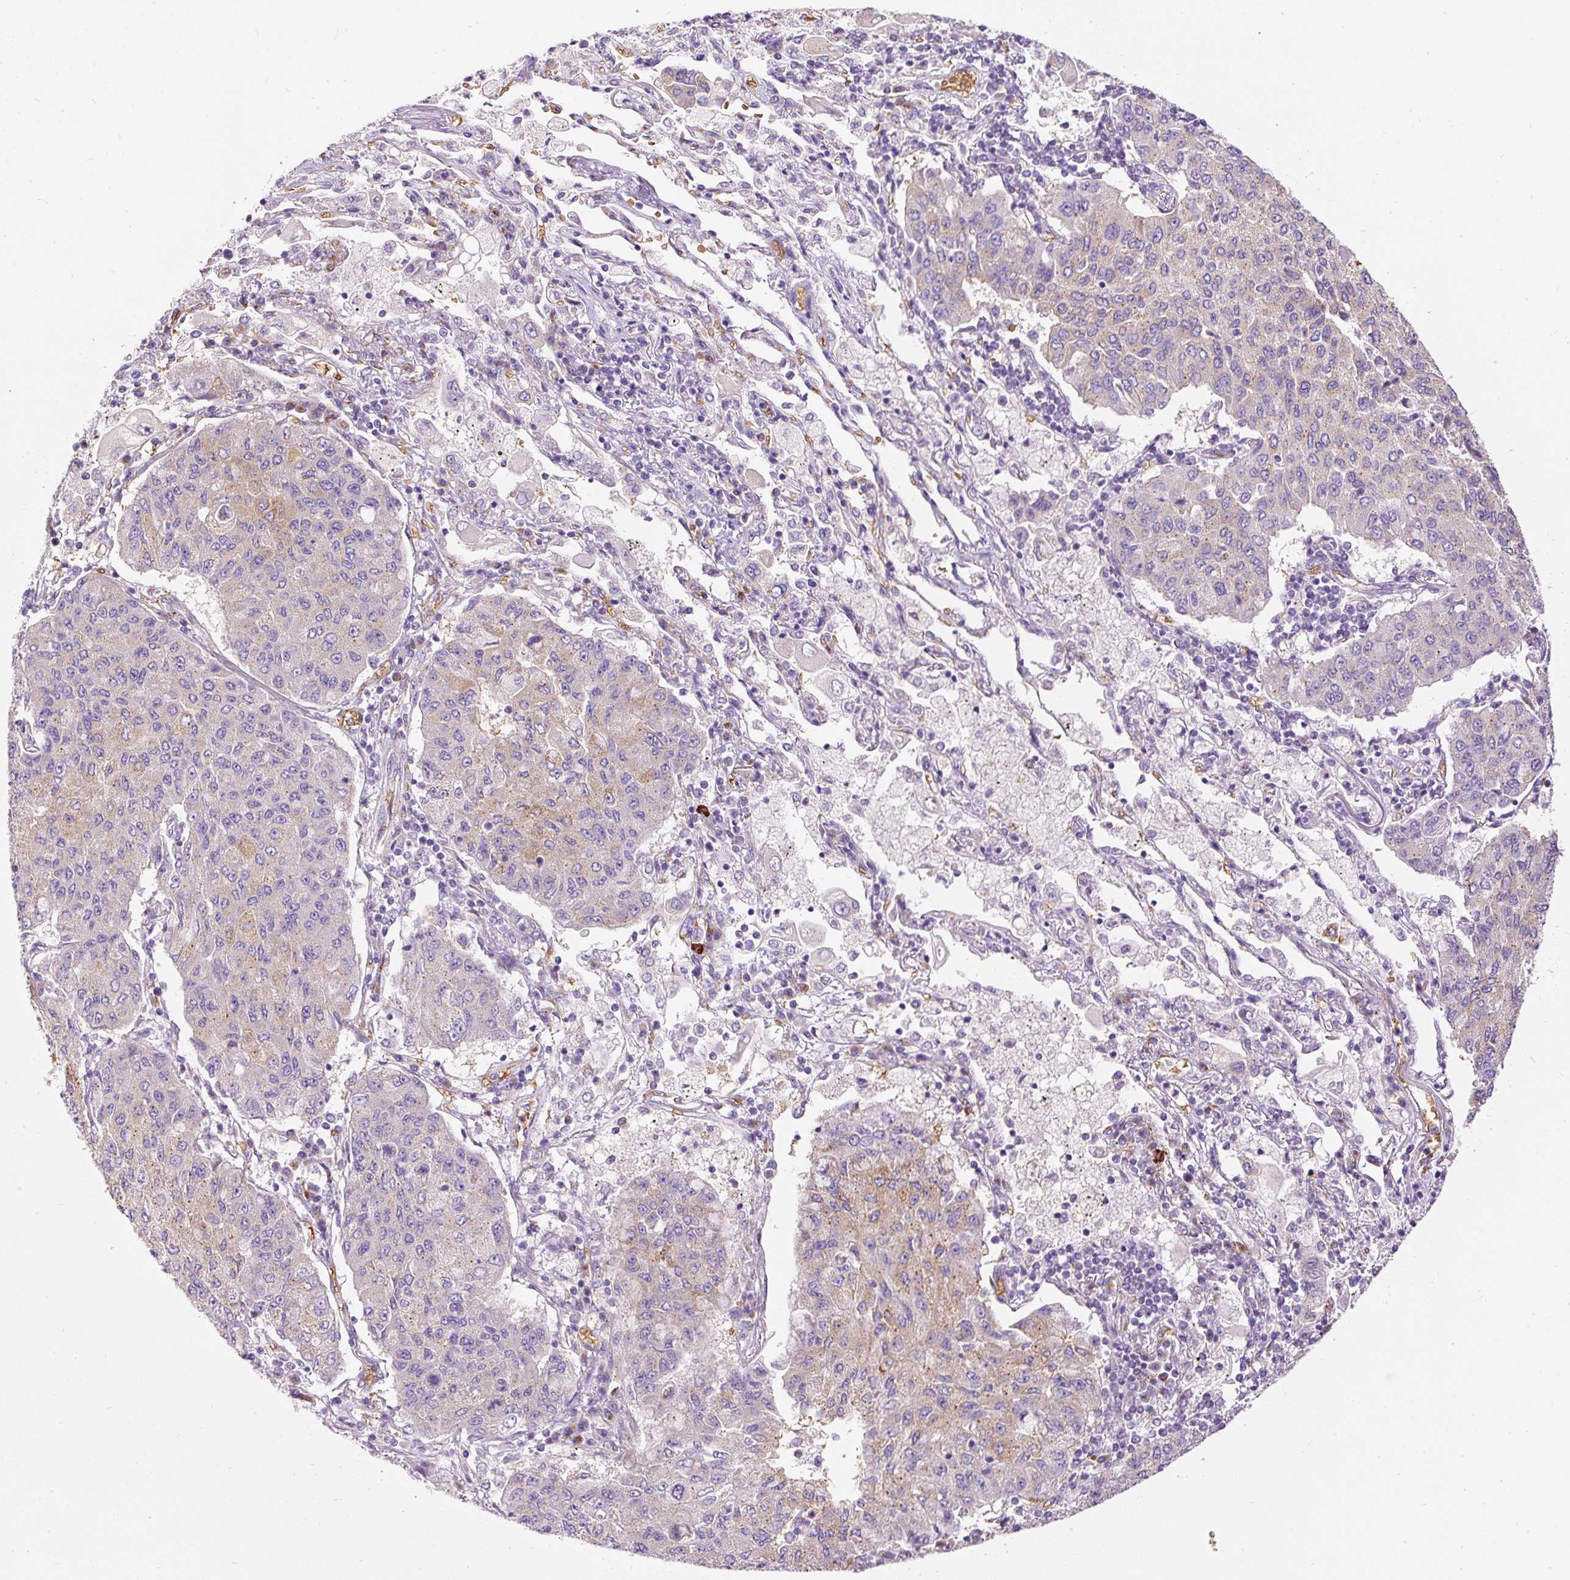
{"staining": {"intensity": "moderate", "quantity": "<25%", "location": "cytoplasmic/membranous"}, "tissue": "lung cancer", "cell_type": "Tumor cells", "image_type": "cancer", "snomed": [{"axis": "morphology", "description": "Squamous cell carcinoma, NOS"}, {"axis": "topography", "description": "Lung"}], "caption": "A micrograph of lung squamous cell carcinoma stained for a protein demonstrates moderate cytoplasmic/membranous brown staining in tumor cells.", "gene": "PRRC2A", "patient": {"sex": "male", "age": 74}}